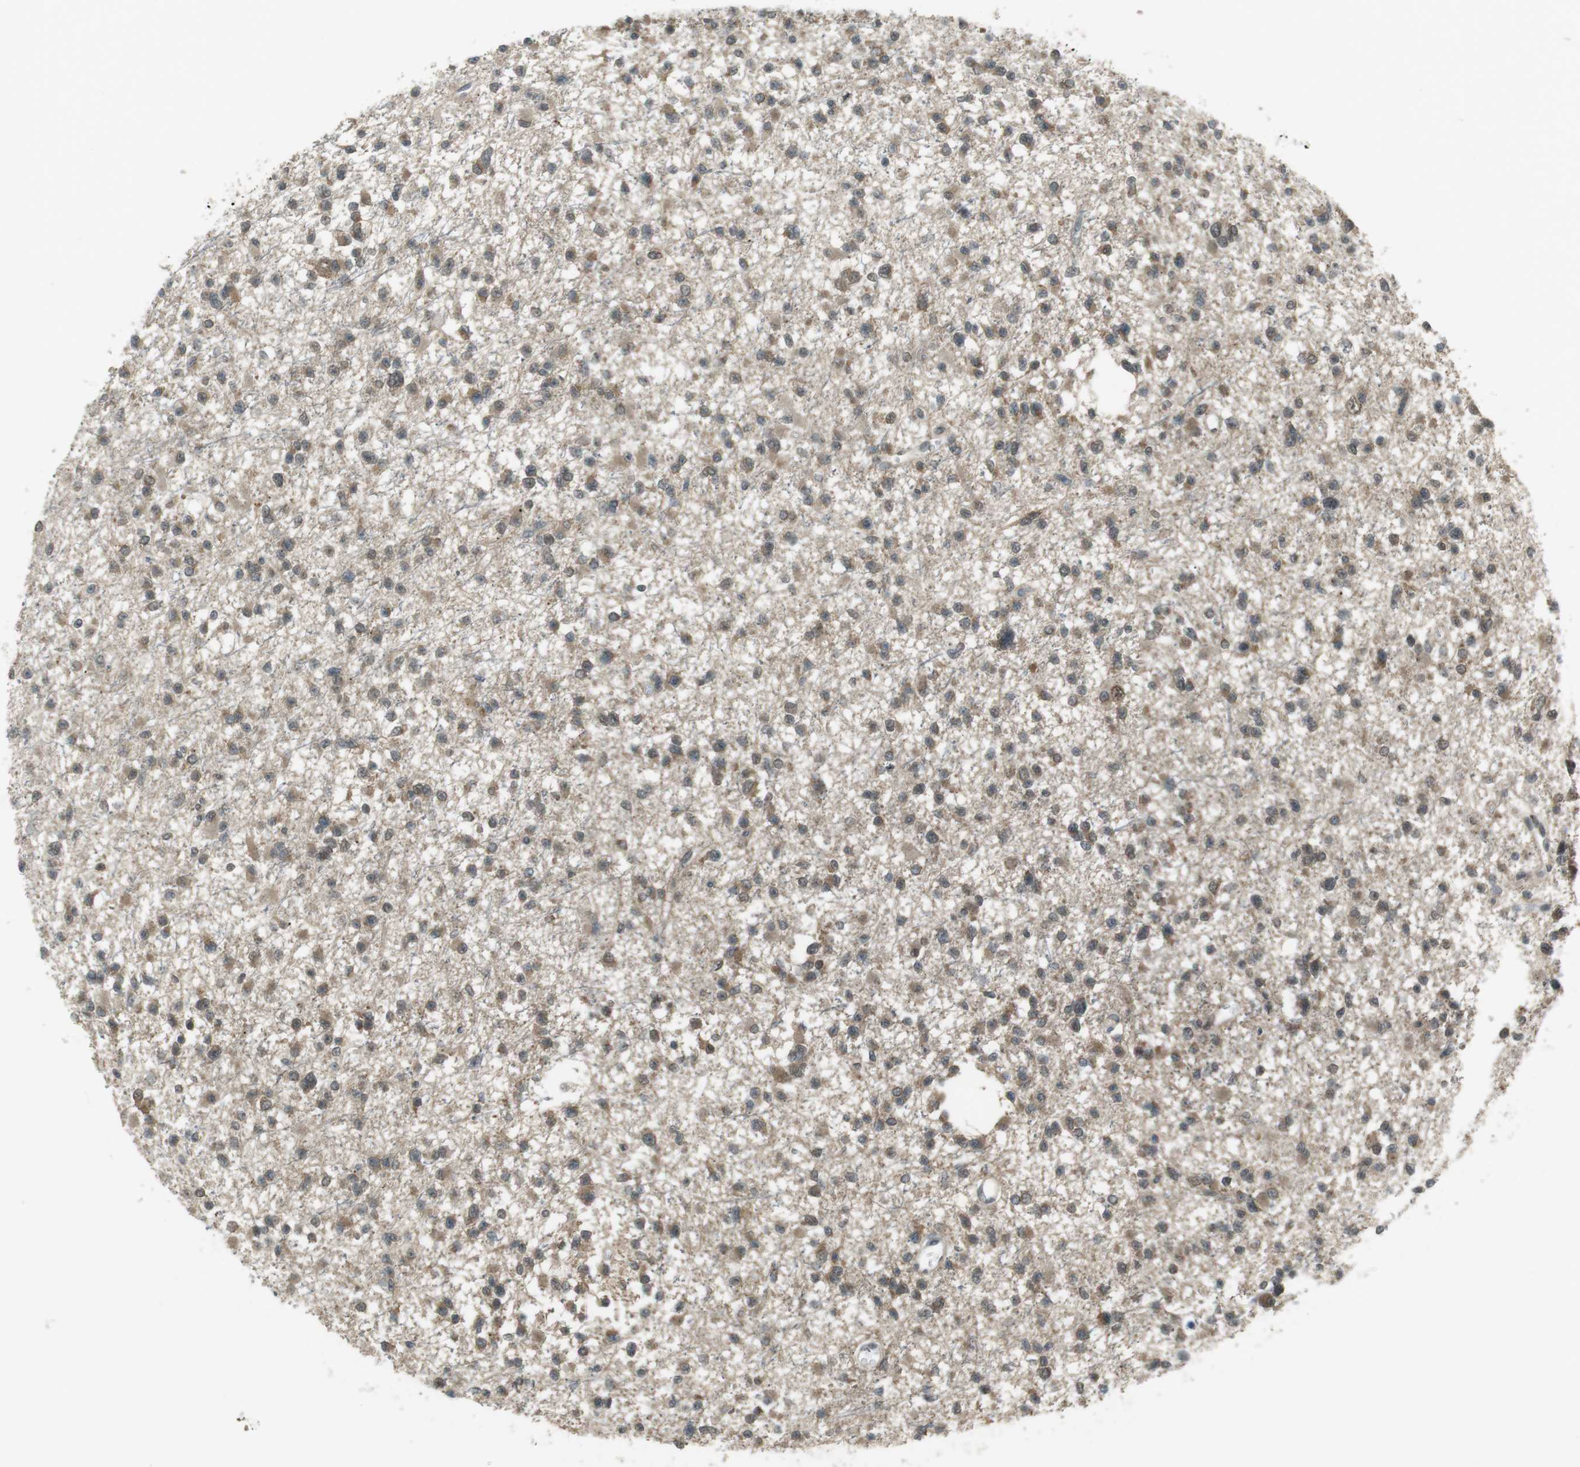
{"staining": {"intensity": "moderate", "quantity": ">75%", "location": "cytoplasmic/membranous"}, "tissue": "glioma", "cell_type": "Tumor cells", "image_type": "cancer", "snomed": [{"axis": "morphology", "description": "Glioma, malignant, Low grade"}, {"axis": "topography", "description": "Brain"}], "caption": "Protein expression analysis of human malignant glioma (low-grade) reveals moderate cytoplasmic/membranous expression in about >75% of tumor cells.", "gene": "SLITRK5", "patient": {"sex": "female", "age": 22}}